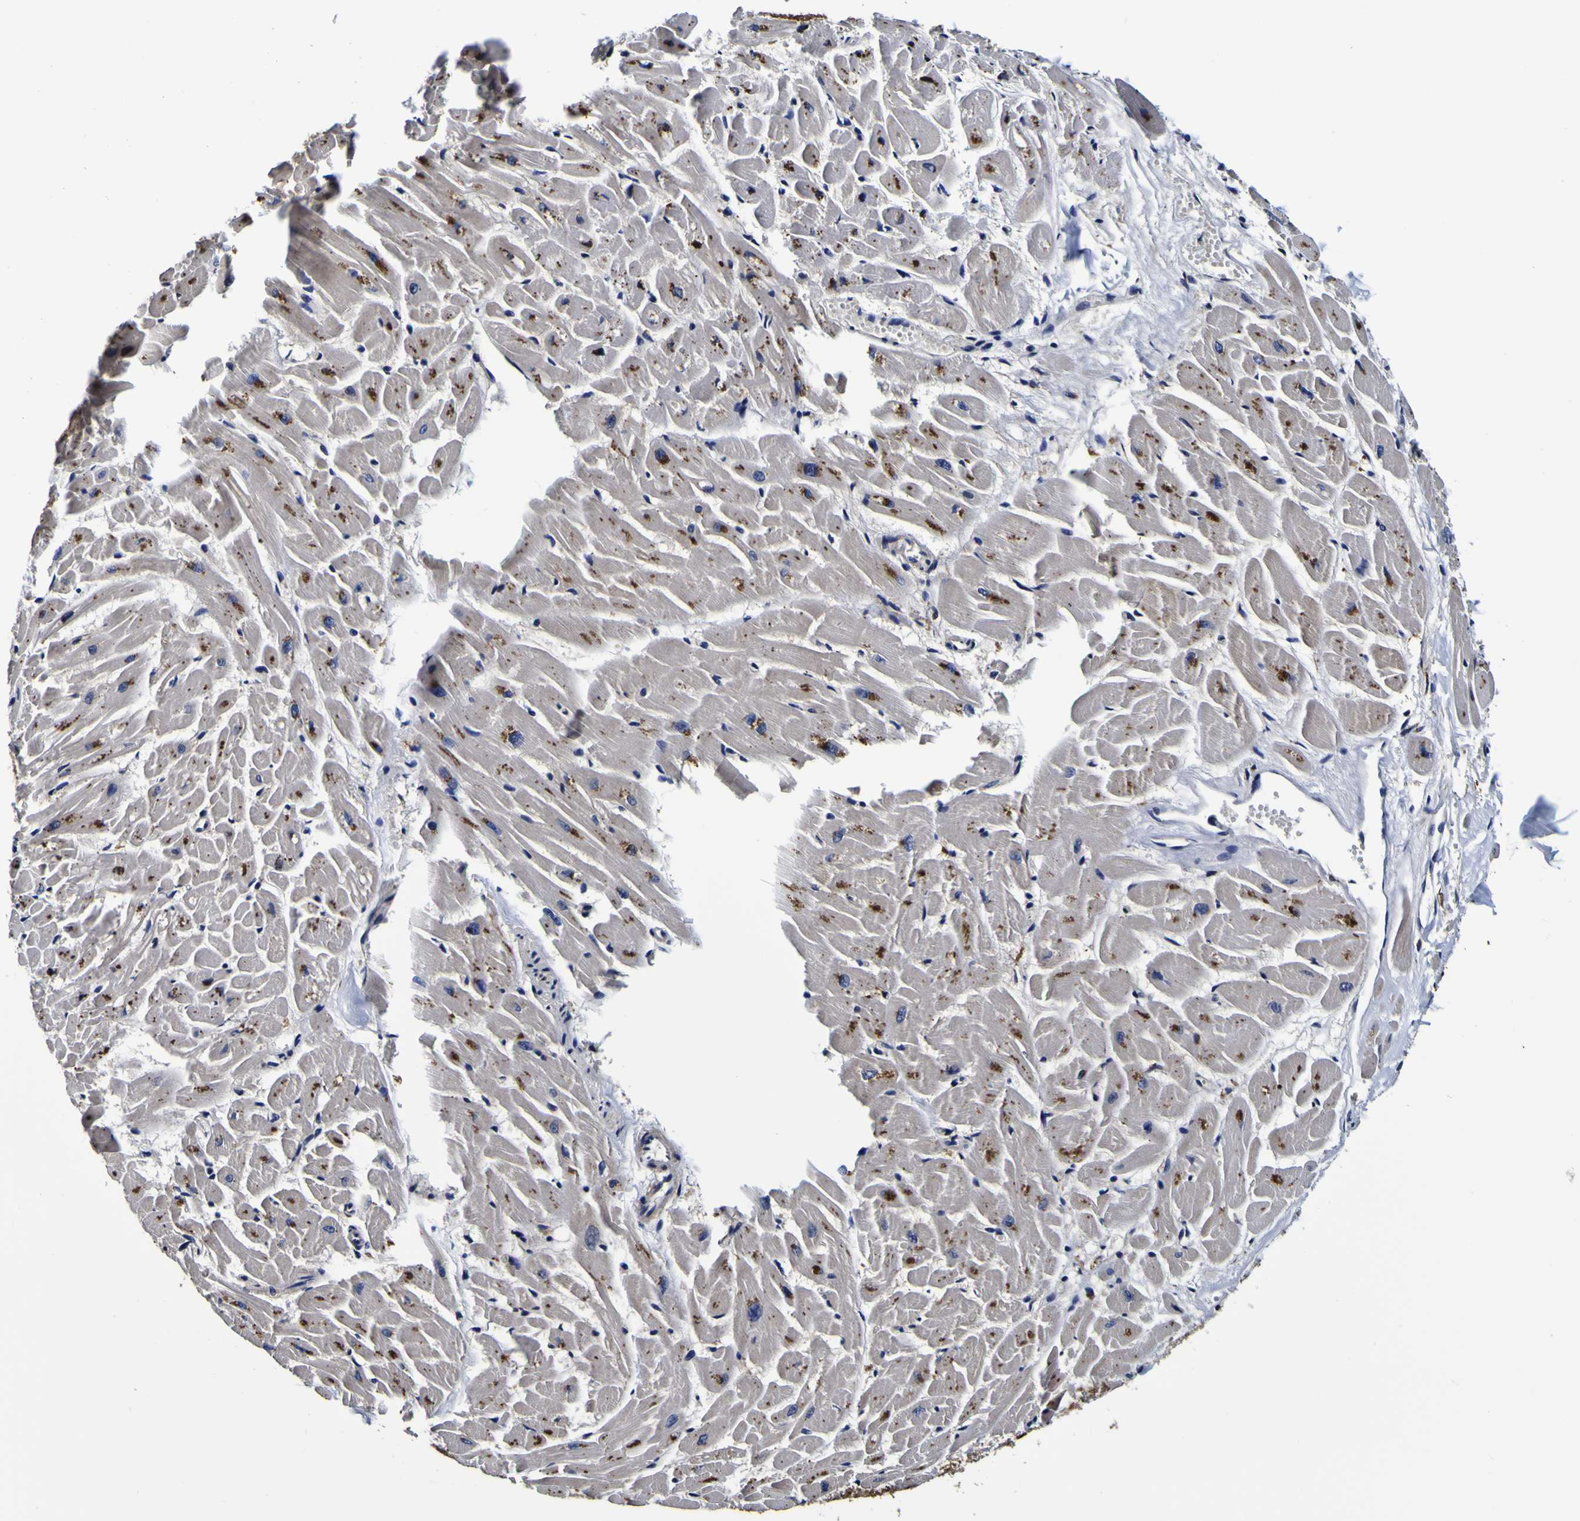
{"staining": {"intensity": "strong", "quantity": "<25%", "location": "cytoplasmic/membranous"}, "tissue": "heart muscle", "cell_type": "Cardiomyocytes", "image_type": "normal", "snomed": [{"axis": "morphology", "description": "Normal tissue, NOS"}, {"axis": "topography", "description": "Heart"}], "caption": "Immunohistochemical staining of benign heart muscle exhibits strong cytoplasmic/membranous protein staining in approximately <25% of cardiomyocytes. (IHC, brightfield microscopy, high magnification).", "gene": "GPX1", "patient": {"sex": "female", "age": 19}}